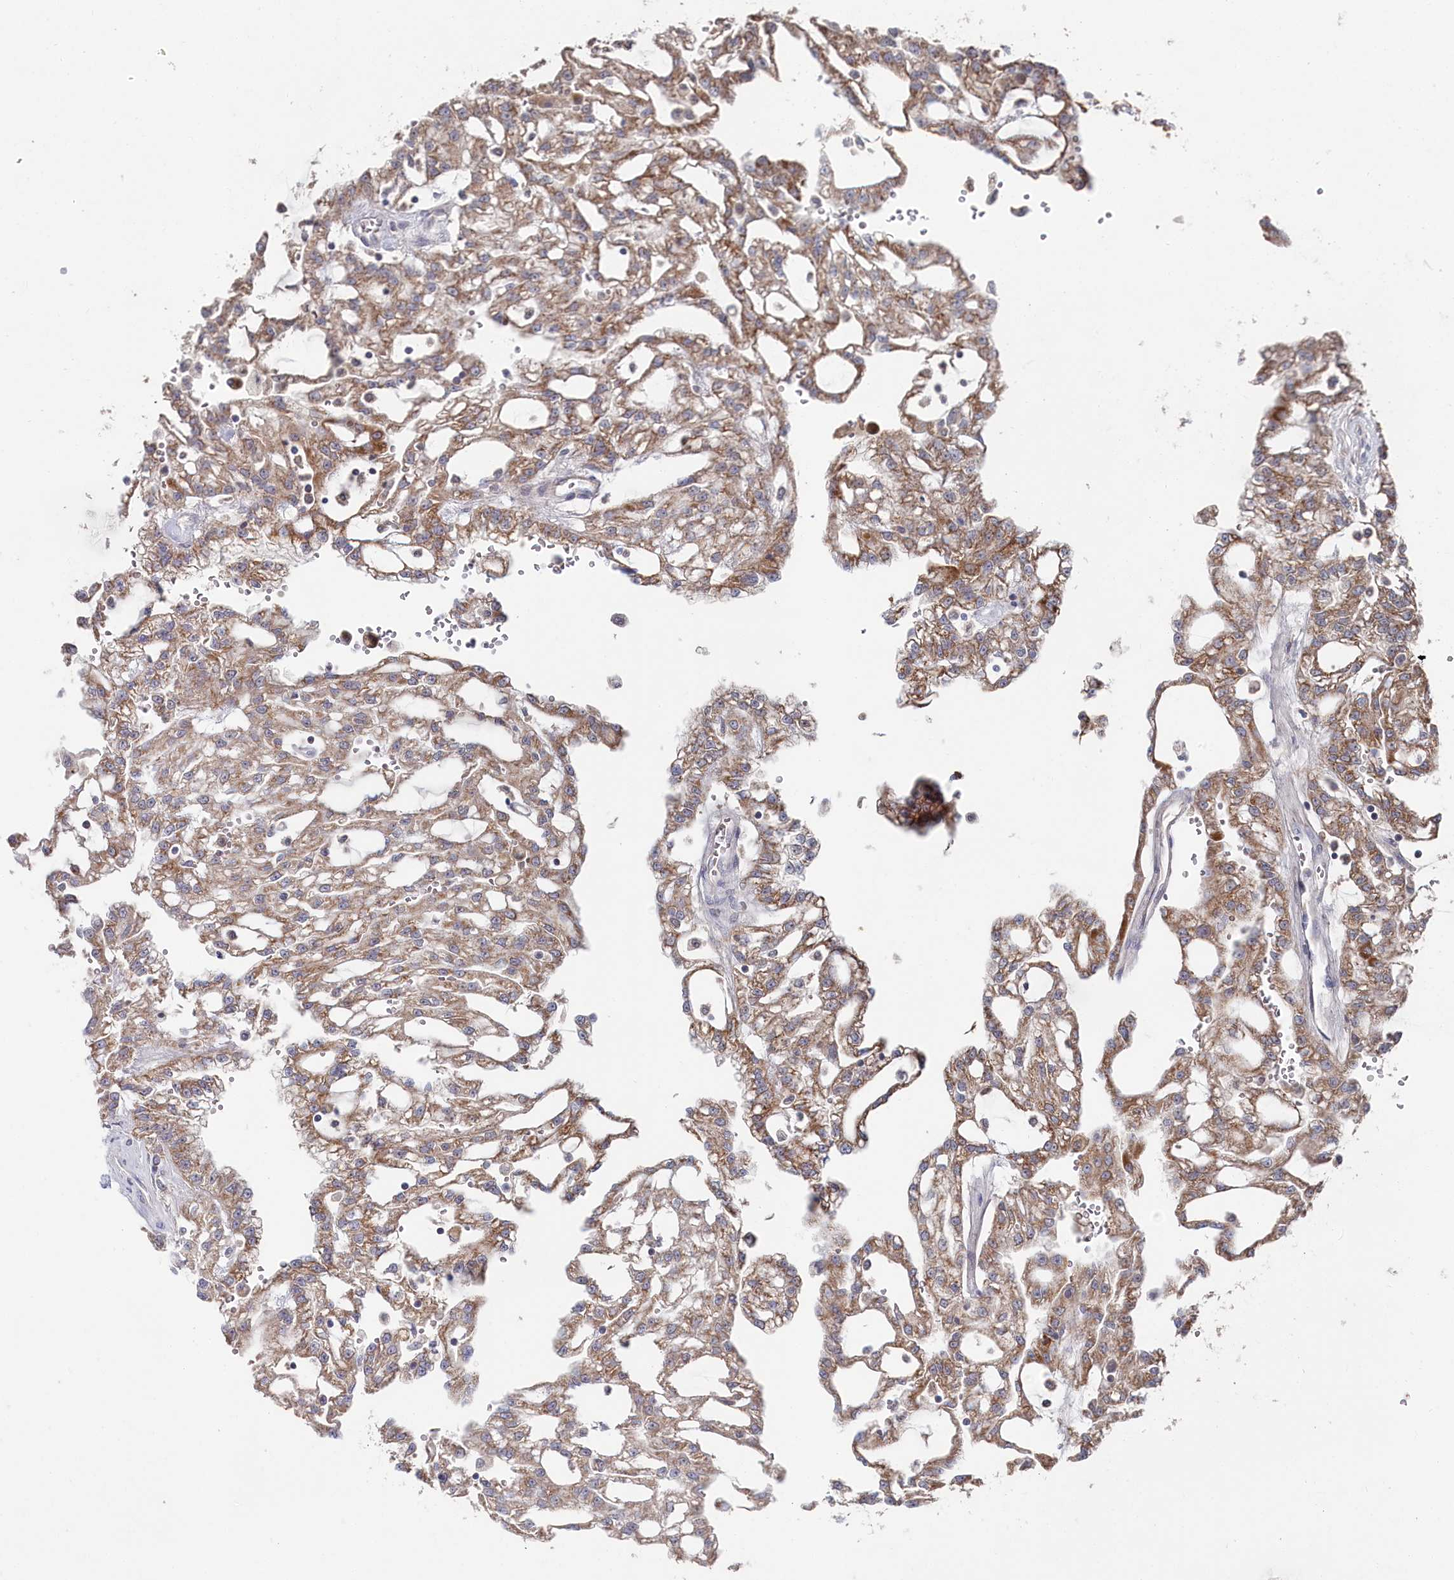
{"staining": {"intensity": "moderate", "quantity": ">75%", "location": "cytoplasmic/membranous"}, "tissue": "renal cancer", "cell_type": "Tumor cells", "image_type": "cancer", "snomed": [{"axis": "morphology", "description": "Adenocarcinoma, NOS"}, {"axis": "topography", "description": "Kidney"}], "caption": "Immunohistochemical staining of human renal cancer (adenocarcinoma) demonstrates medium levels of moderate cytoplasmic/membranous protein expression in about >75% of tumor cells.", "gene": "WAPL", "patient": {"sex": "male", "age": 63}}